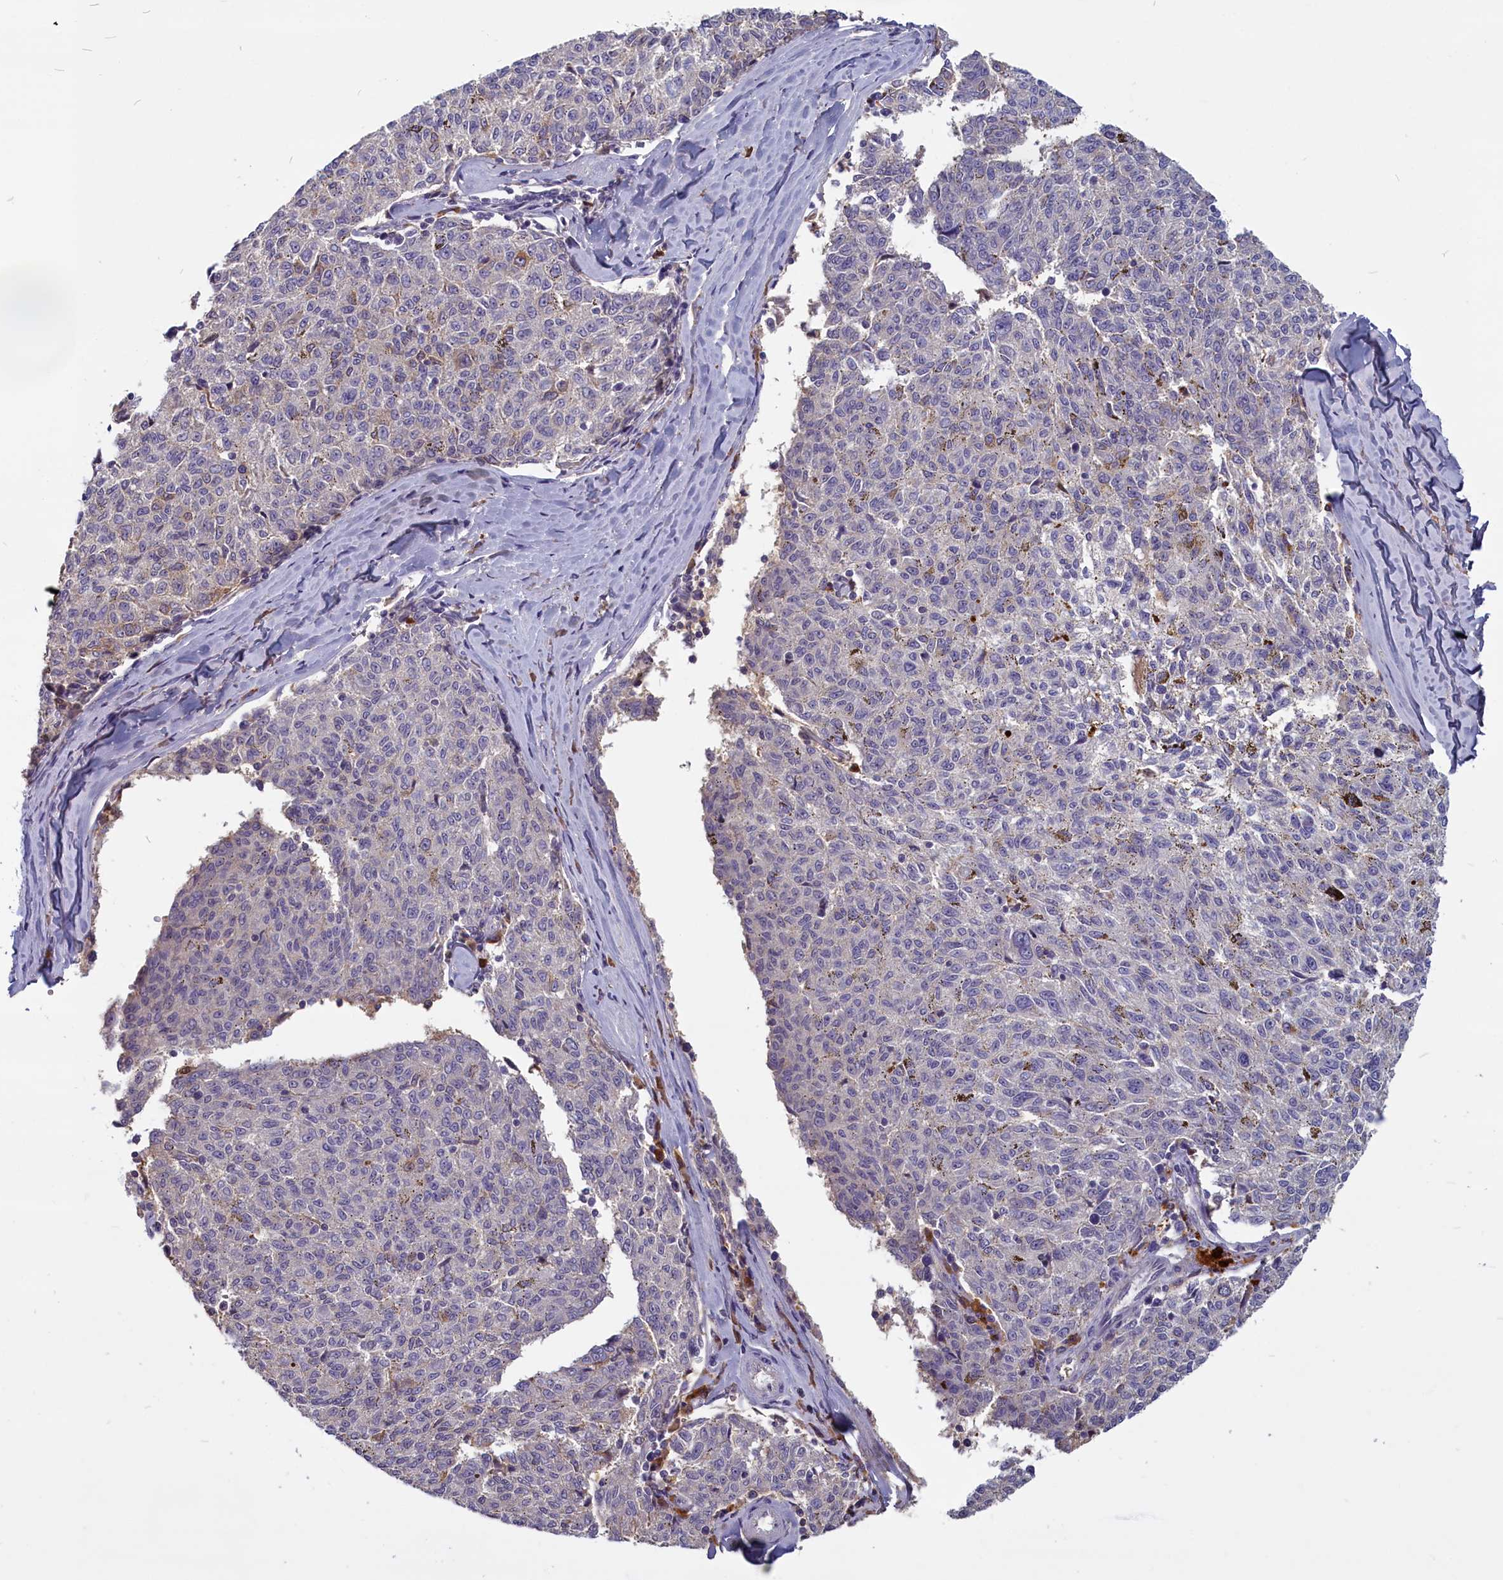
{"staining": {"intensity": "negative", "quantity": "none", "location": "none"}, "tissue": "melanoma", "cell_type": "Tumor cells", "image_type": "cancer", "snomed": [{"axis": "morphology", "description": "Malignant melanoma, NOS"}, {"axis": "topography", "description": "Skin"}], "caption": "Melanoma stained for a protein using immunohistochemistry displays no positivity tumor cells.", "gene": "SV2C", "patient": {"sex": "female", "age": 72}}